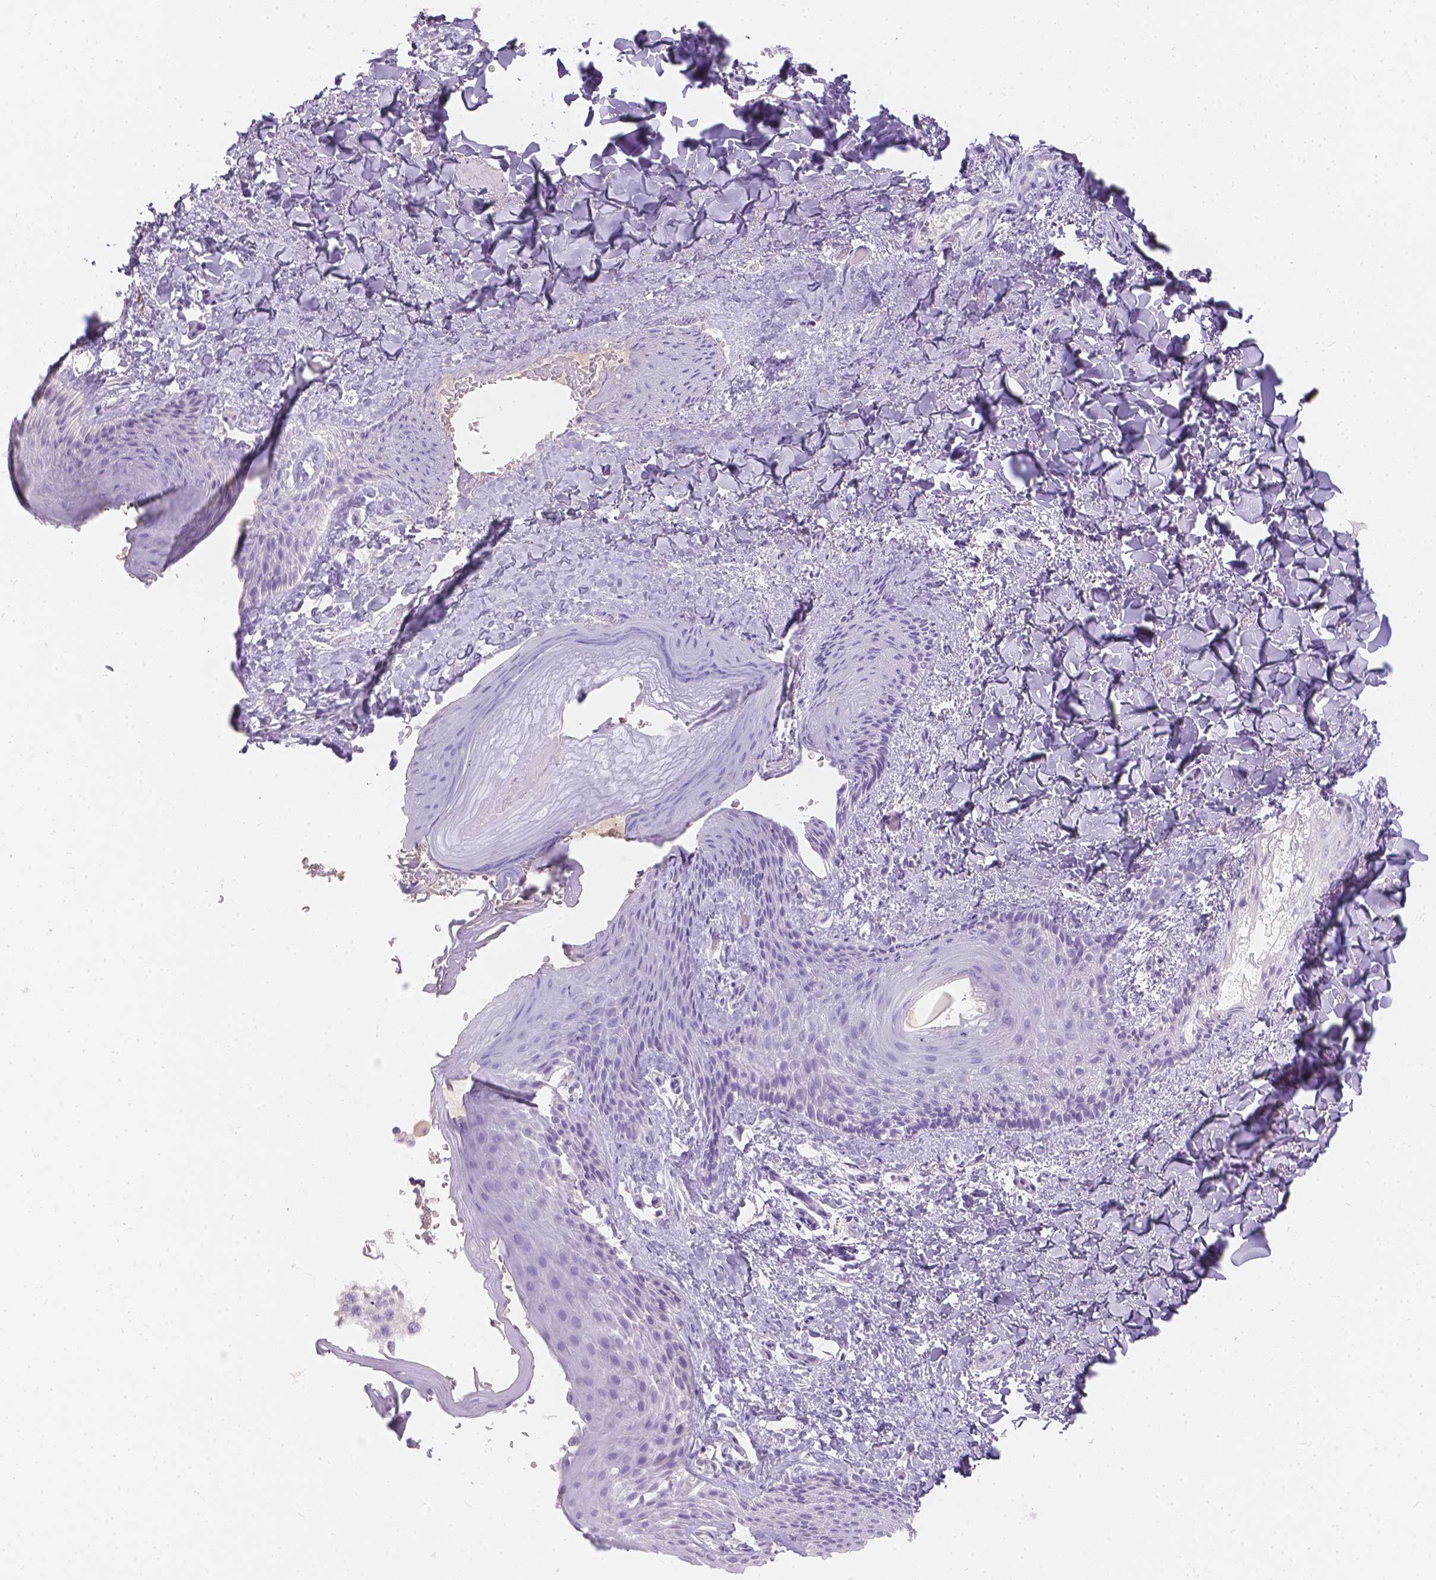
{"staining": {"intensity": "negative", "quantity": "none", "location": "none"}, "tissue": "skin", "cell_type": "Epidermal cells", "image_type": "normal", "snomed": [{"axis": "morphology", "description": "Normal tissue, NOS"}, {"axis": "topography", "description": "Anal"}], "caption": "Image shows no significant protein staining in epidermal cells of unremarkable skin.", "gene": "GAL3ST2", "patient": {"sex": "male", "age": 36}}